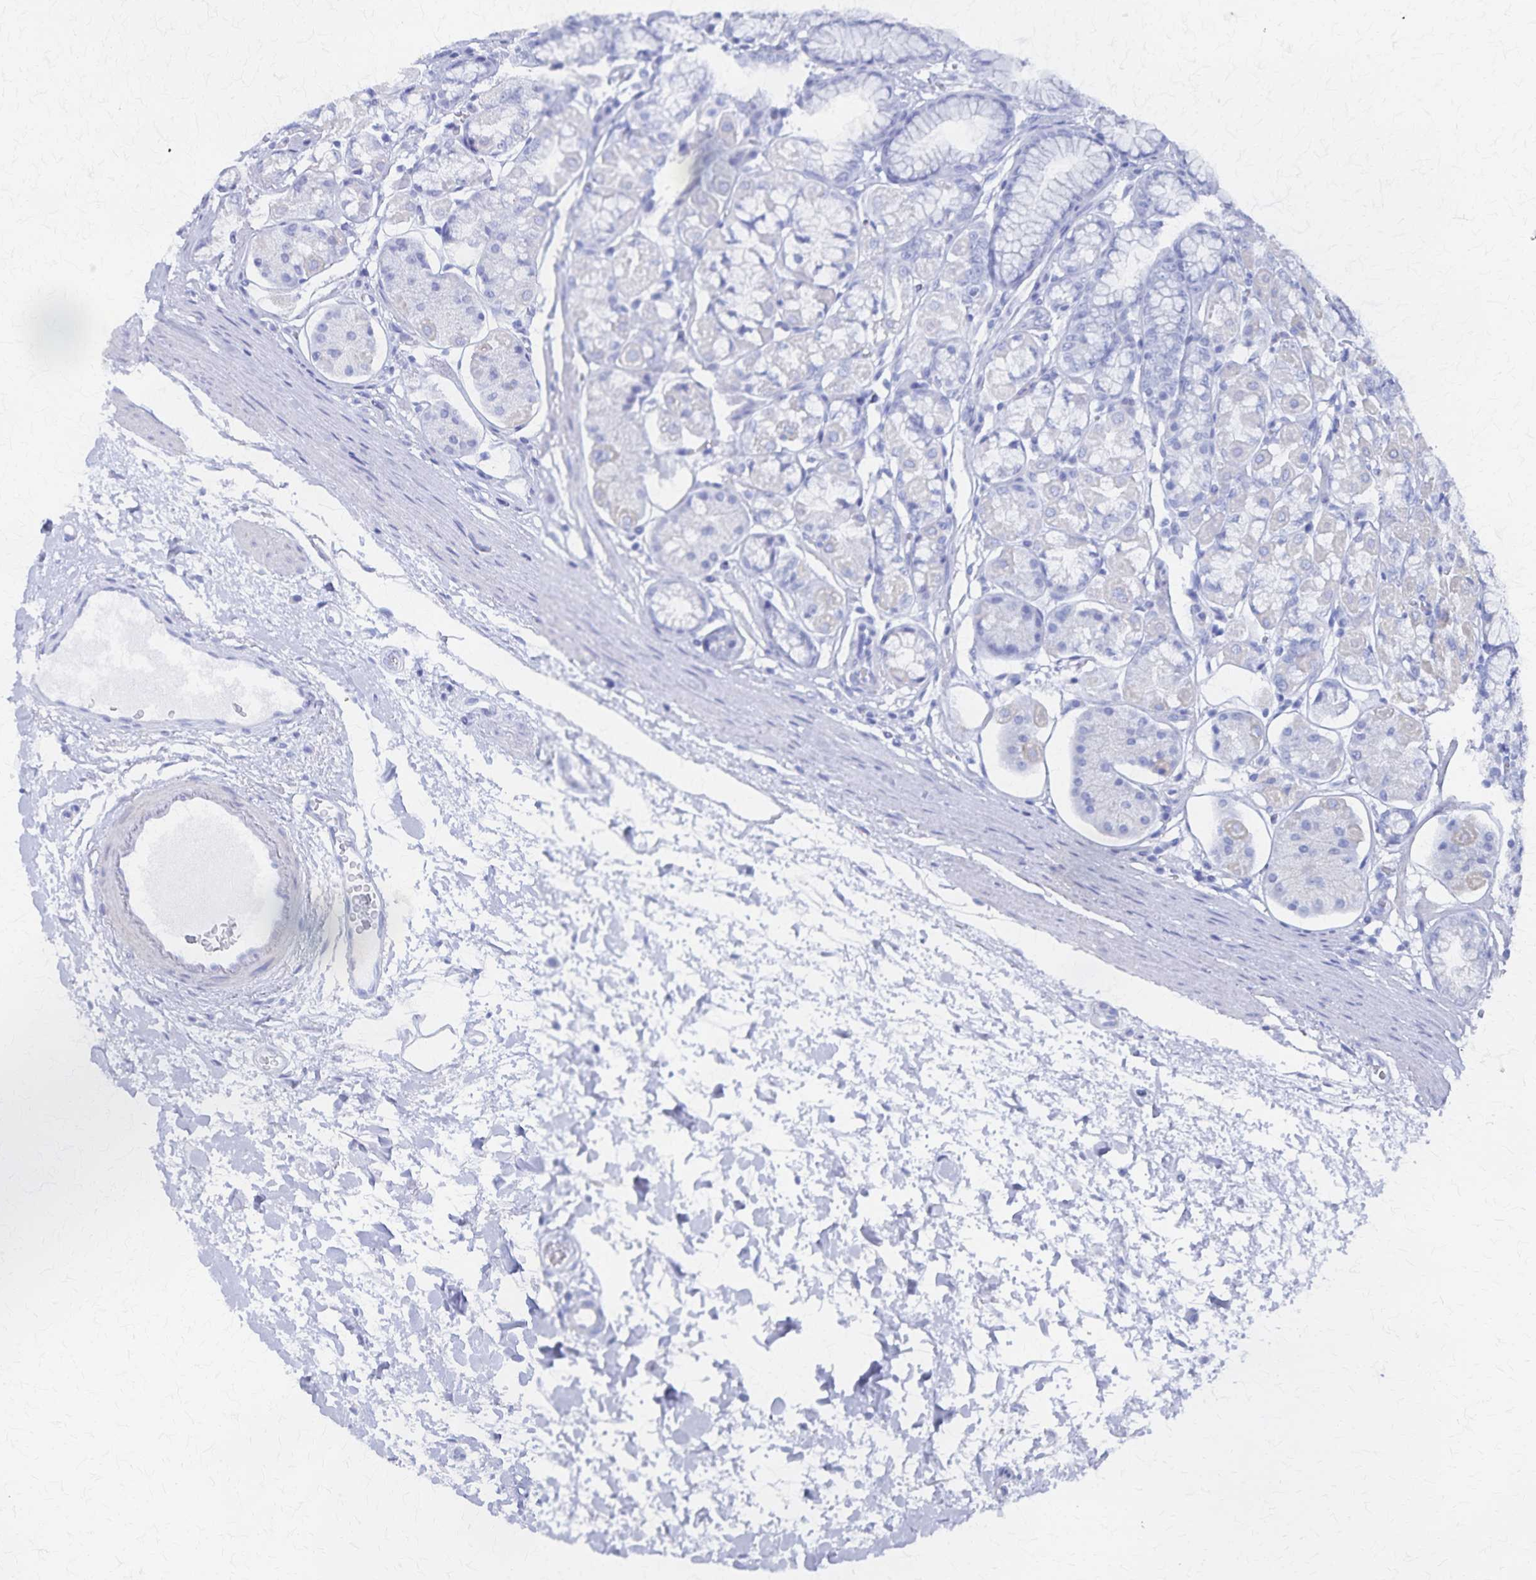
{"staining": {"intensity": "negative", "quantity": "none", "location": "none"}, "tissue": "stomach", "cell_type": "Glandular cells", "image_type": "normal", "snomed": [{"axis": "morphology", "description": "Normal tissue, NOS"}, {"axis": "topography", "description": "Stomach"}, {"axis": "topography", "description": "Stomach, lower"}], "caption": "Immunohistochemistry image of benign human stomach stained for a protein (brown), which reveals no staining in glandular cells. (DAB IHC, high magnification).", "gene": "PGAP2", "patient": {"sex": "male", "age": 76}}